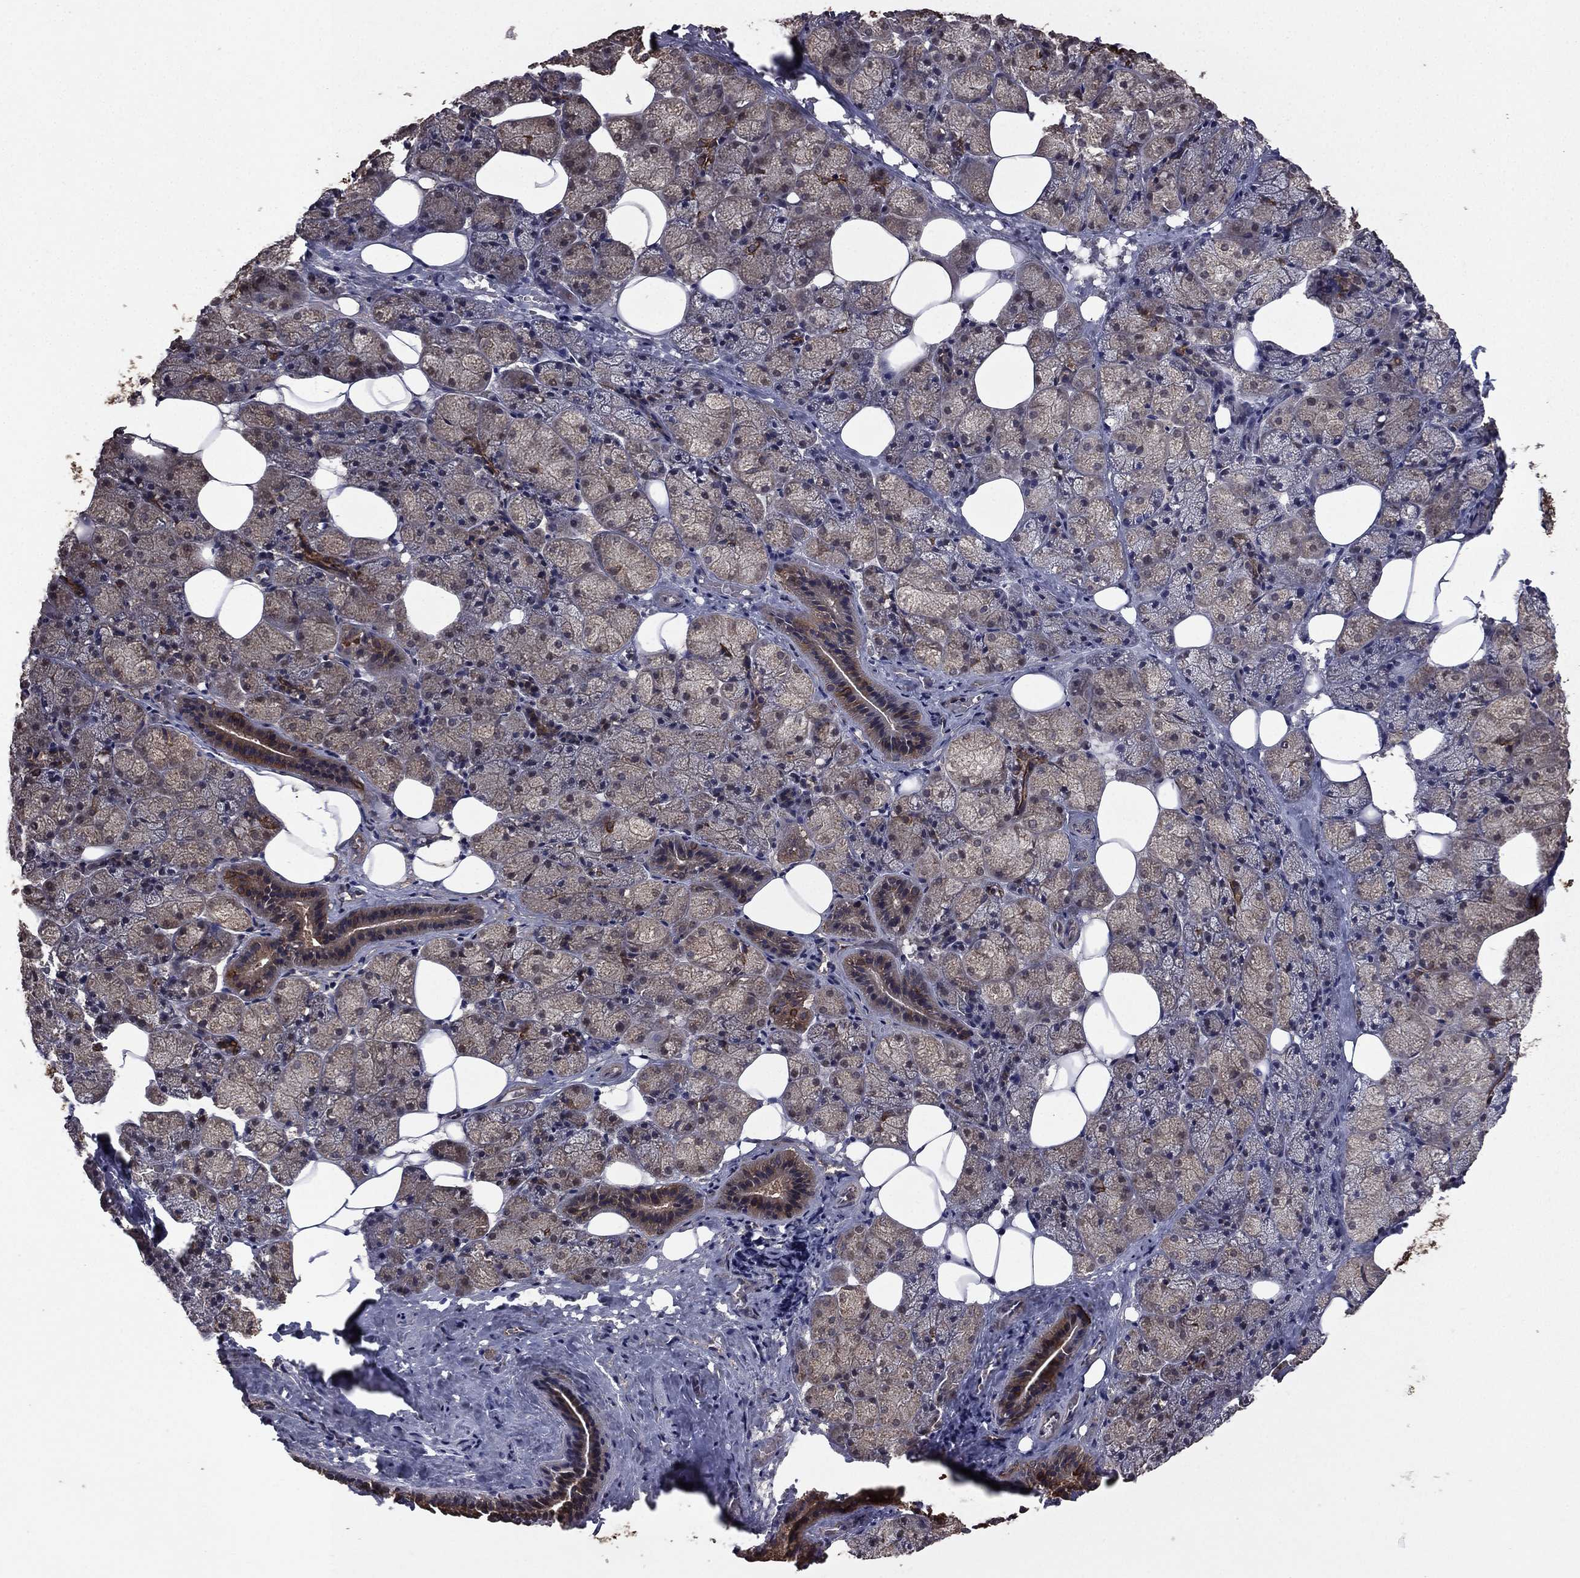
{"staining": {"intensity": "strong", "quantity": "25%-75%", "location": "cytoplasmic/membranous"}, "tissue": "salivary gland", "cell_type": "Glandular cells", "image_type": "normal", "snomed": [{"axis": "morphology", "description": "Normal tissue, NOS"}, {"axis": "topography", "description": "Salivary gland"}], "caption": "This histopathology image reveals immunohistochemistry staining of unremarkable human salivary gland, with high strong cytoplasmic/membranous staining in approximately 25%-75% of glandular cells.", "gene": "BIRC6", "patient": {"sex": "male", "age": 38}}